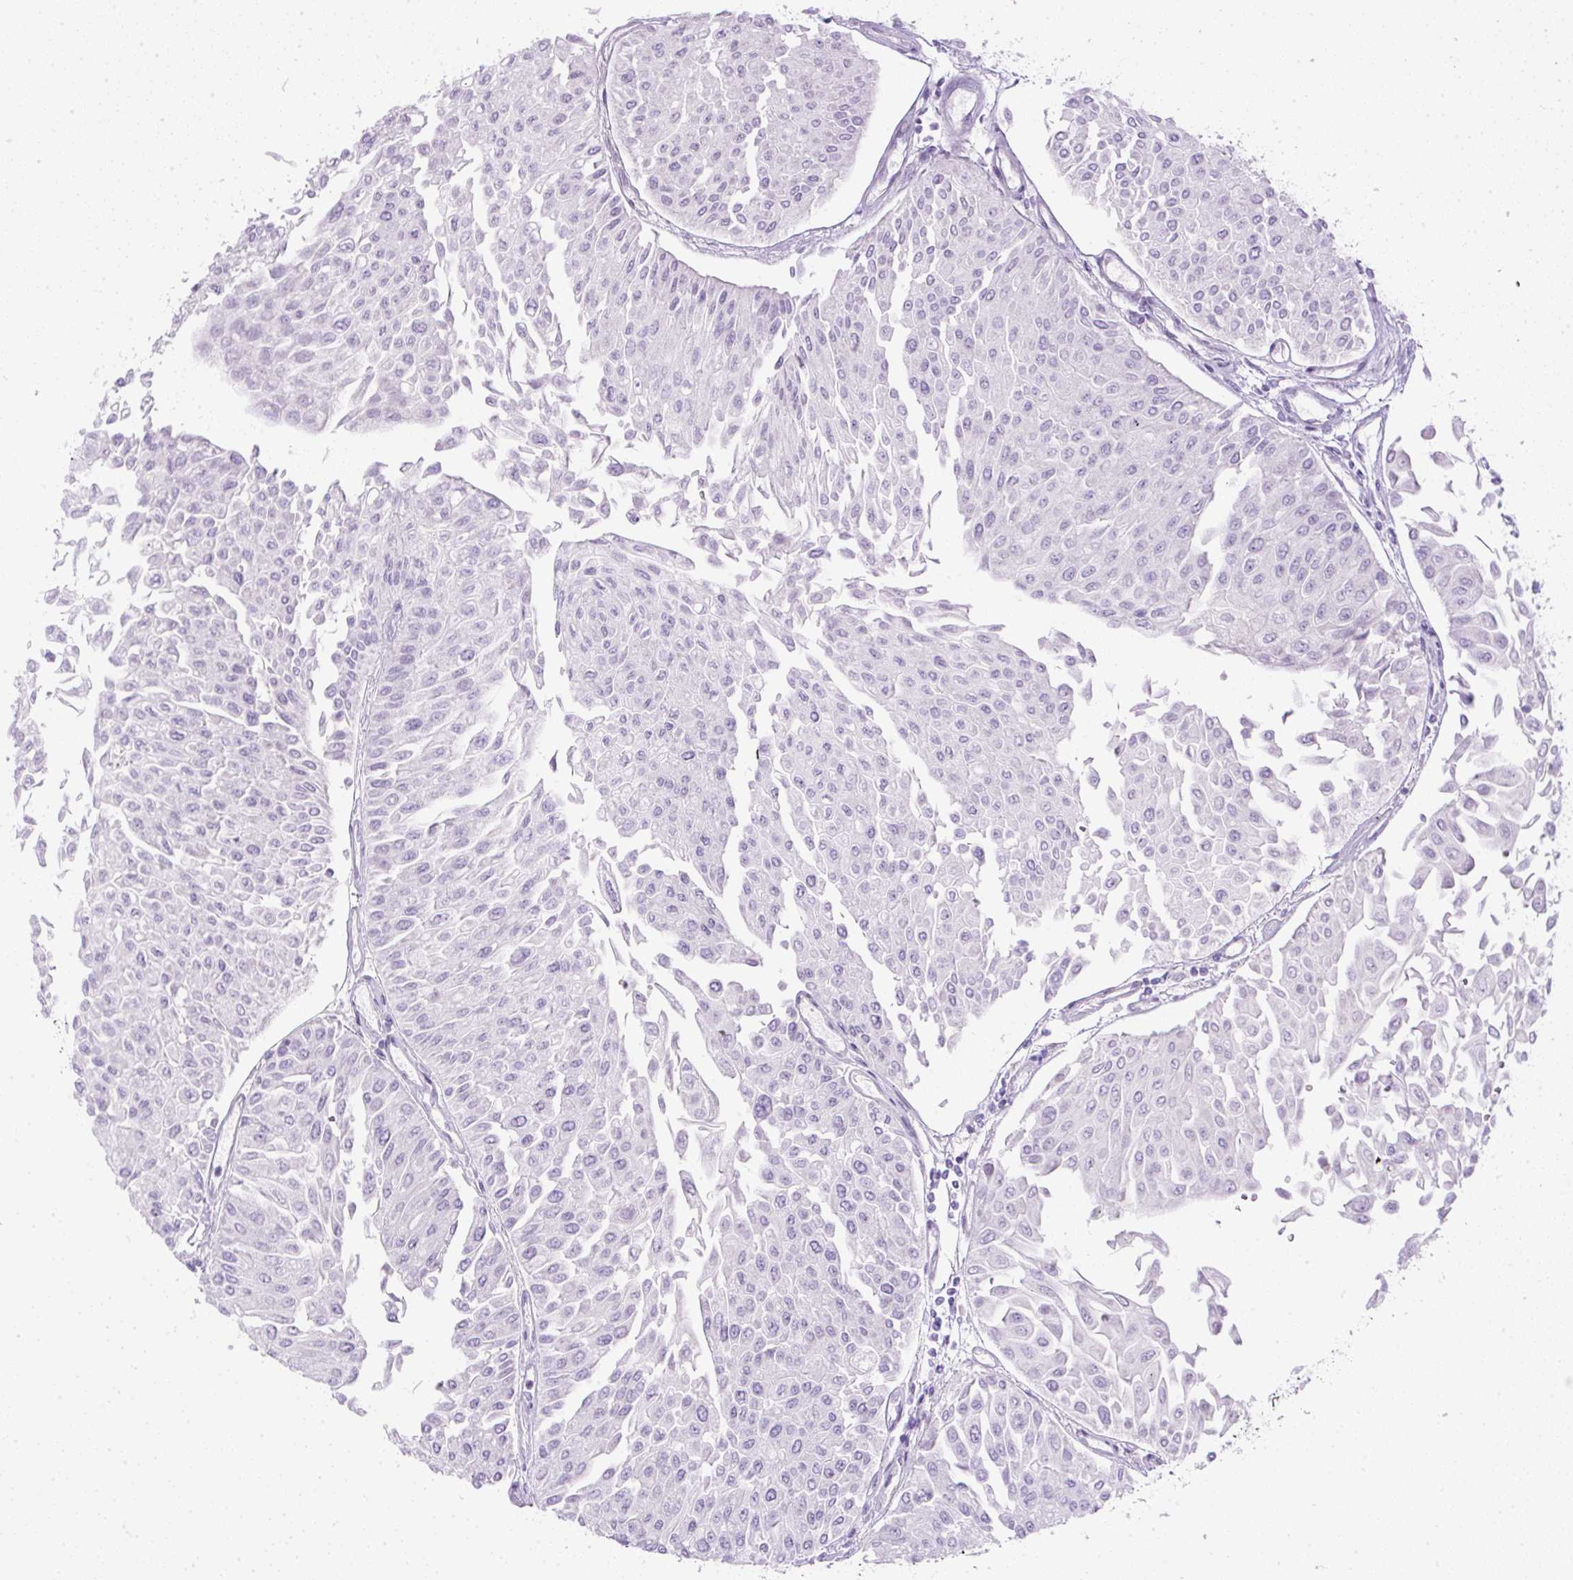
{"staining": {"intensity": "negative", "quantity": "none", "location": "none"}, "tissue": "urothelial cancer", "cell_type": "Tumor cells", "image_type": "cancer", "snomed": [{"axis": "morphology", "description": "Urothelial carcinoma, Low grade"}, {"axis": "topography", "description": "Urinary bladder"}], "caption": "Urothelial carcinoma (low-grade) stained for a protein using immunohistochemistry displays no staining tumor cells.", "gene": "FGFBP3", "patient": {"sex": "male", "age": 67}}